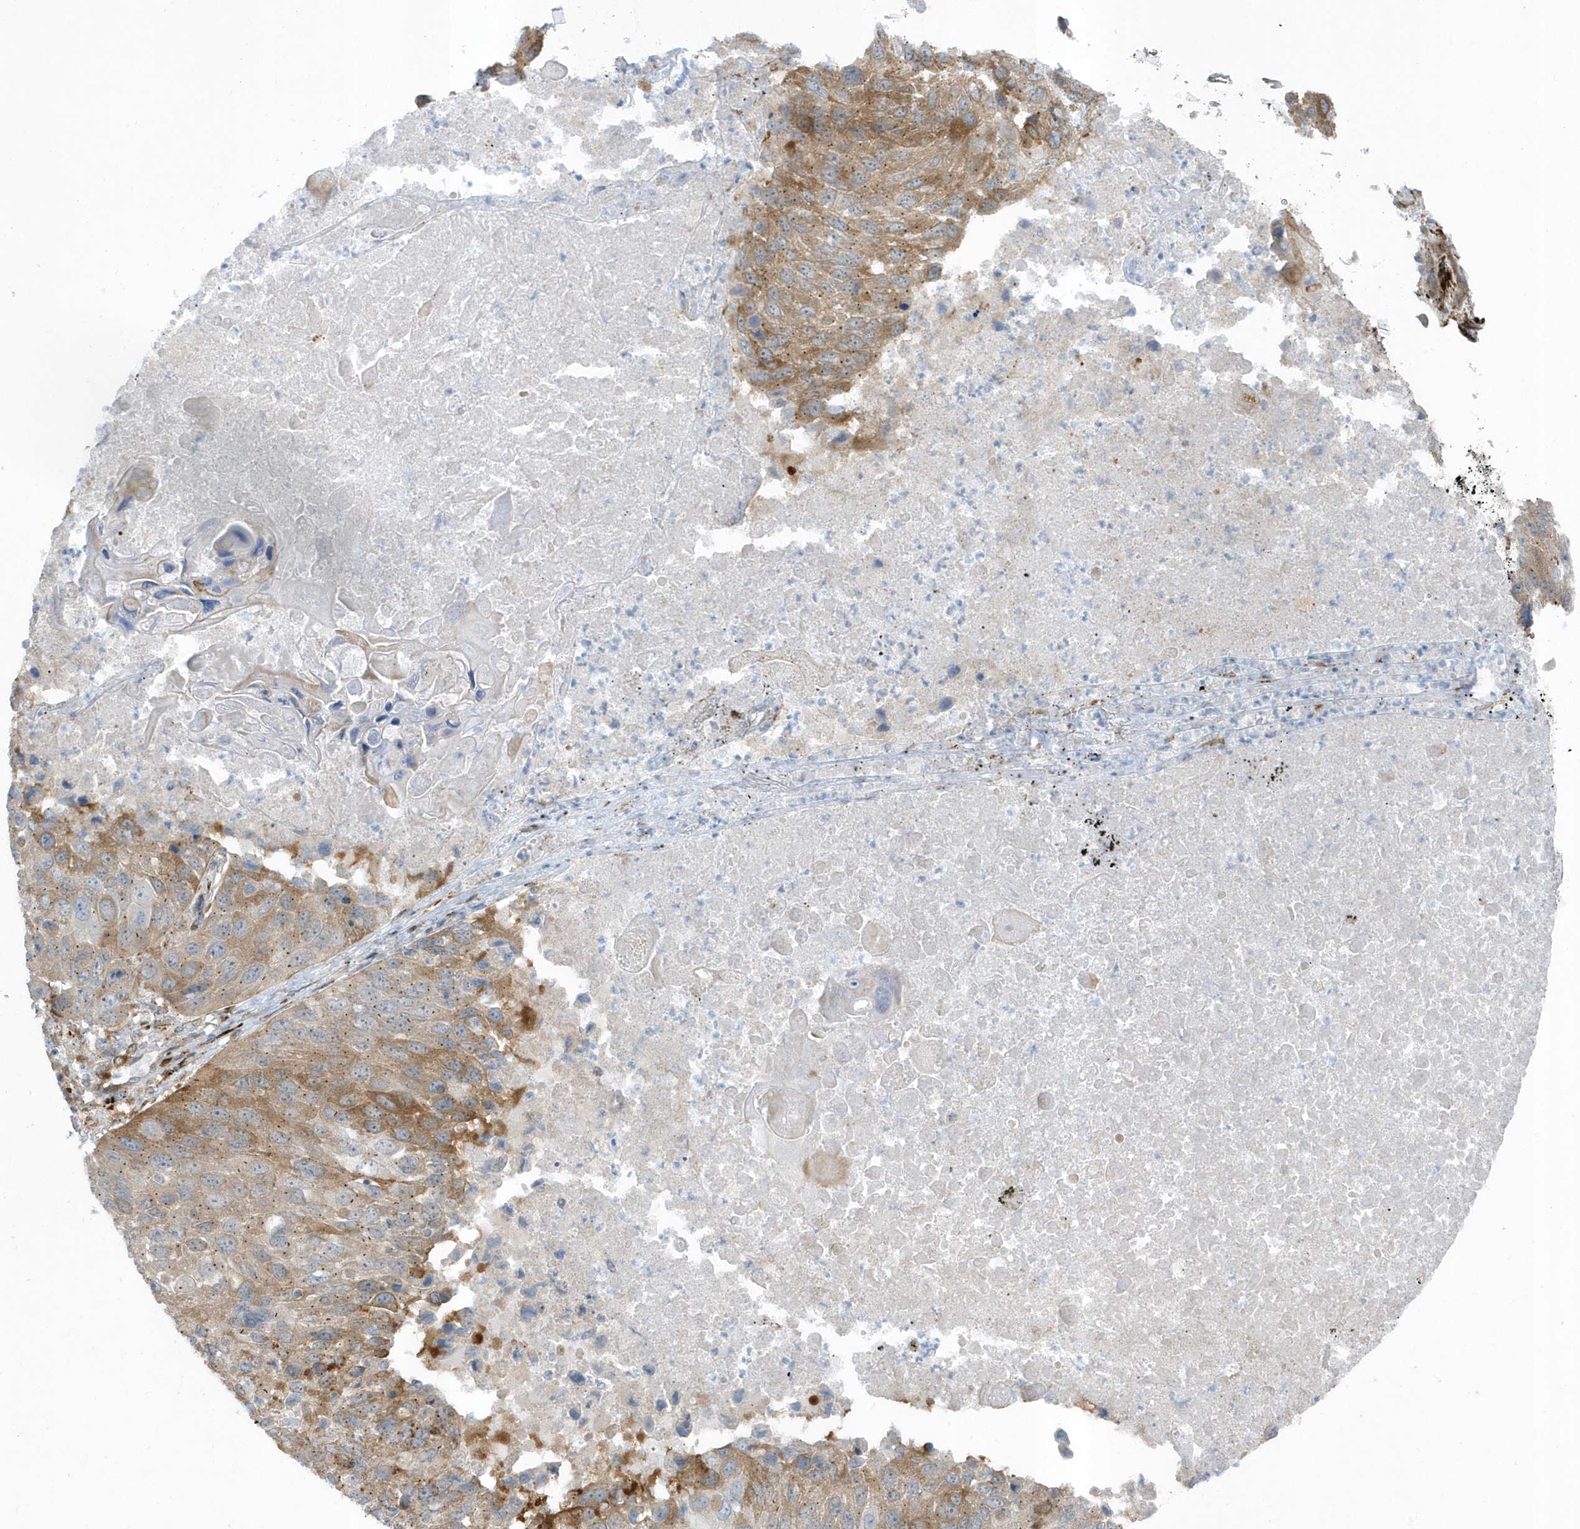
{"staining": {"intensity": "moderate", "quantity": ">75%", "location": "cytoplasmic/membranous"}, "tissue": "lung cancer", "cell_type": "Tumor cells", "image_type": "cancer", "snomed": [{"axis": "morphology", "description": "Squamous cell carcinoma, NOS"}, {"axis": "topography", "description": "Lung"}], "caption": "This is a photomicrograph of IHC staining of lung squamous cell carcinoma, which shows moderate staining in the cytoplasmic/membranous of tumor cells.", "gene": "FAM98A", "patient": {"sex": "male", "age": 61}}